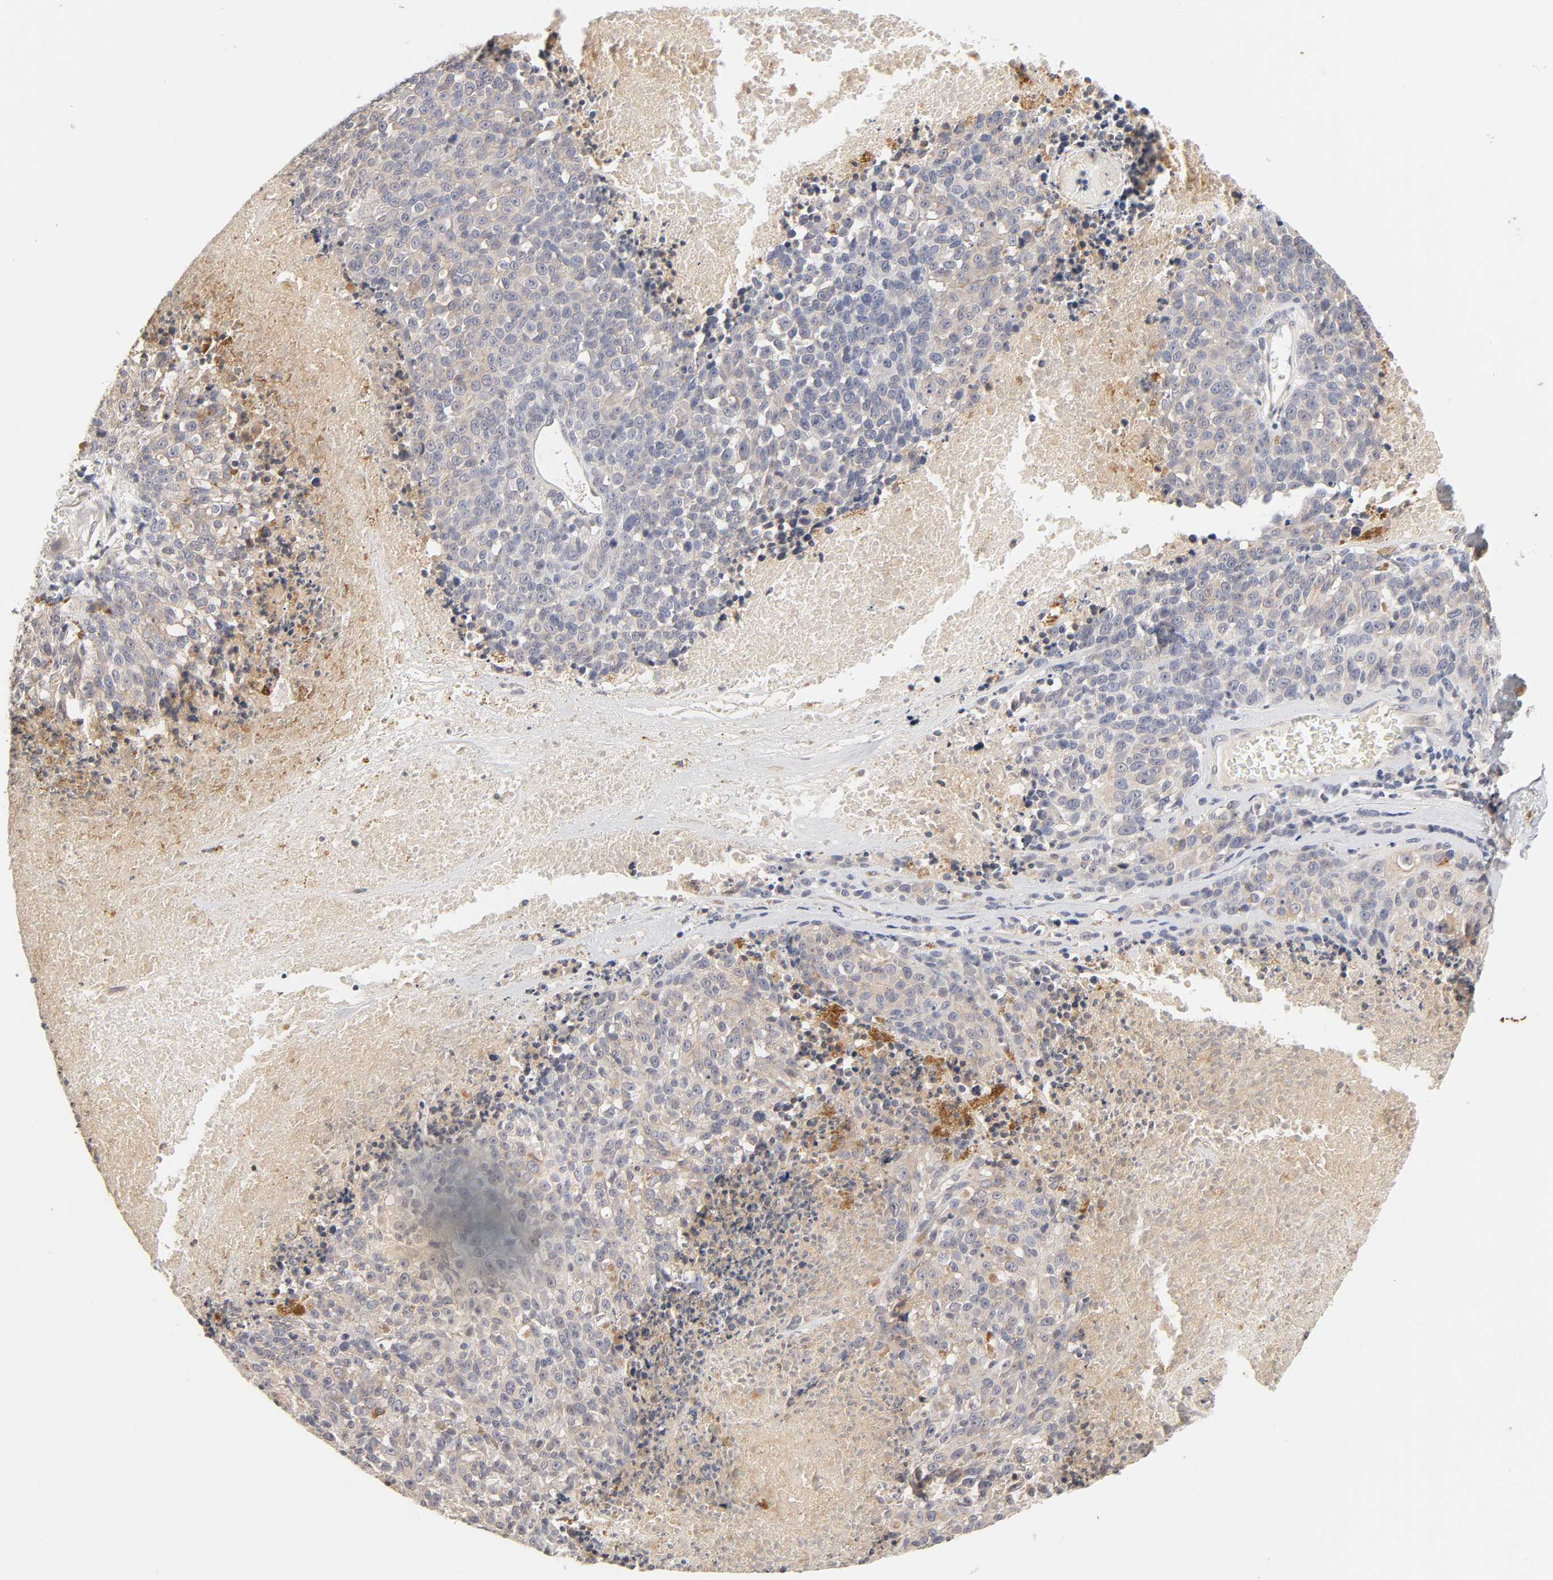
{"staining": {"intensity": "weak", "quantity": "25%-75%", "location": "cytoplasmic/membranous"}, "tissue": "melanoma", "cell_type": "Tumor cells", "image_type": "cancer", "snomed": [{"axis": "morphology", "description": "Malignant melanoma, Metastatic site"}, {"axis": "topography", "description": "Cerebral cortex"}], "caption": "Melanoma stained with DAB IHC reveals low levels of weak cytoplasmic/membranous expression in approximately 25%-75% of tumor cells.", "gene": "CXADR", "patient": {"sex": "female", "age": 52}}